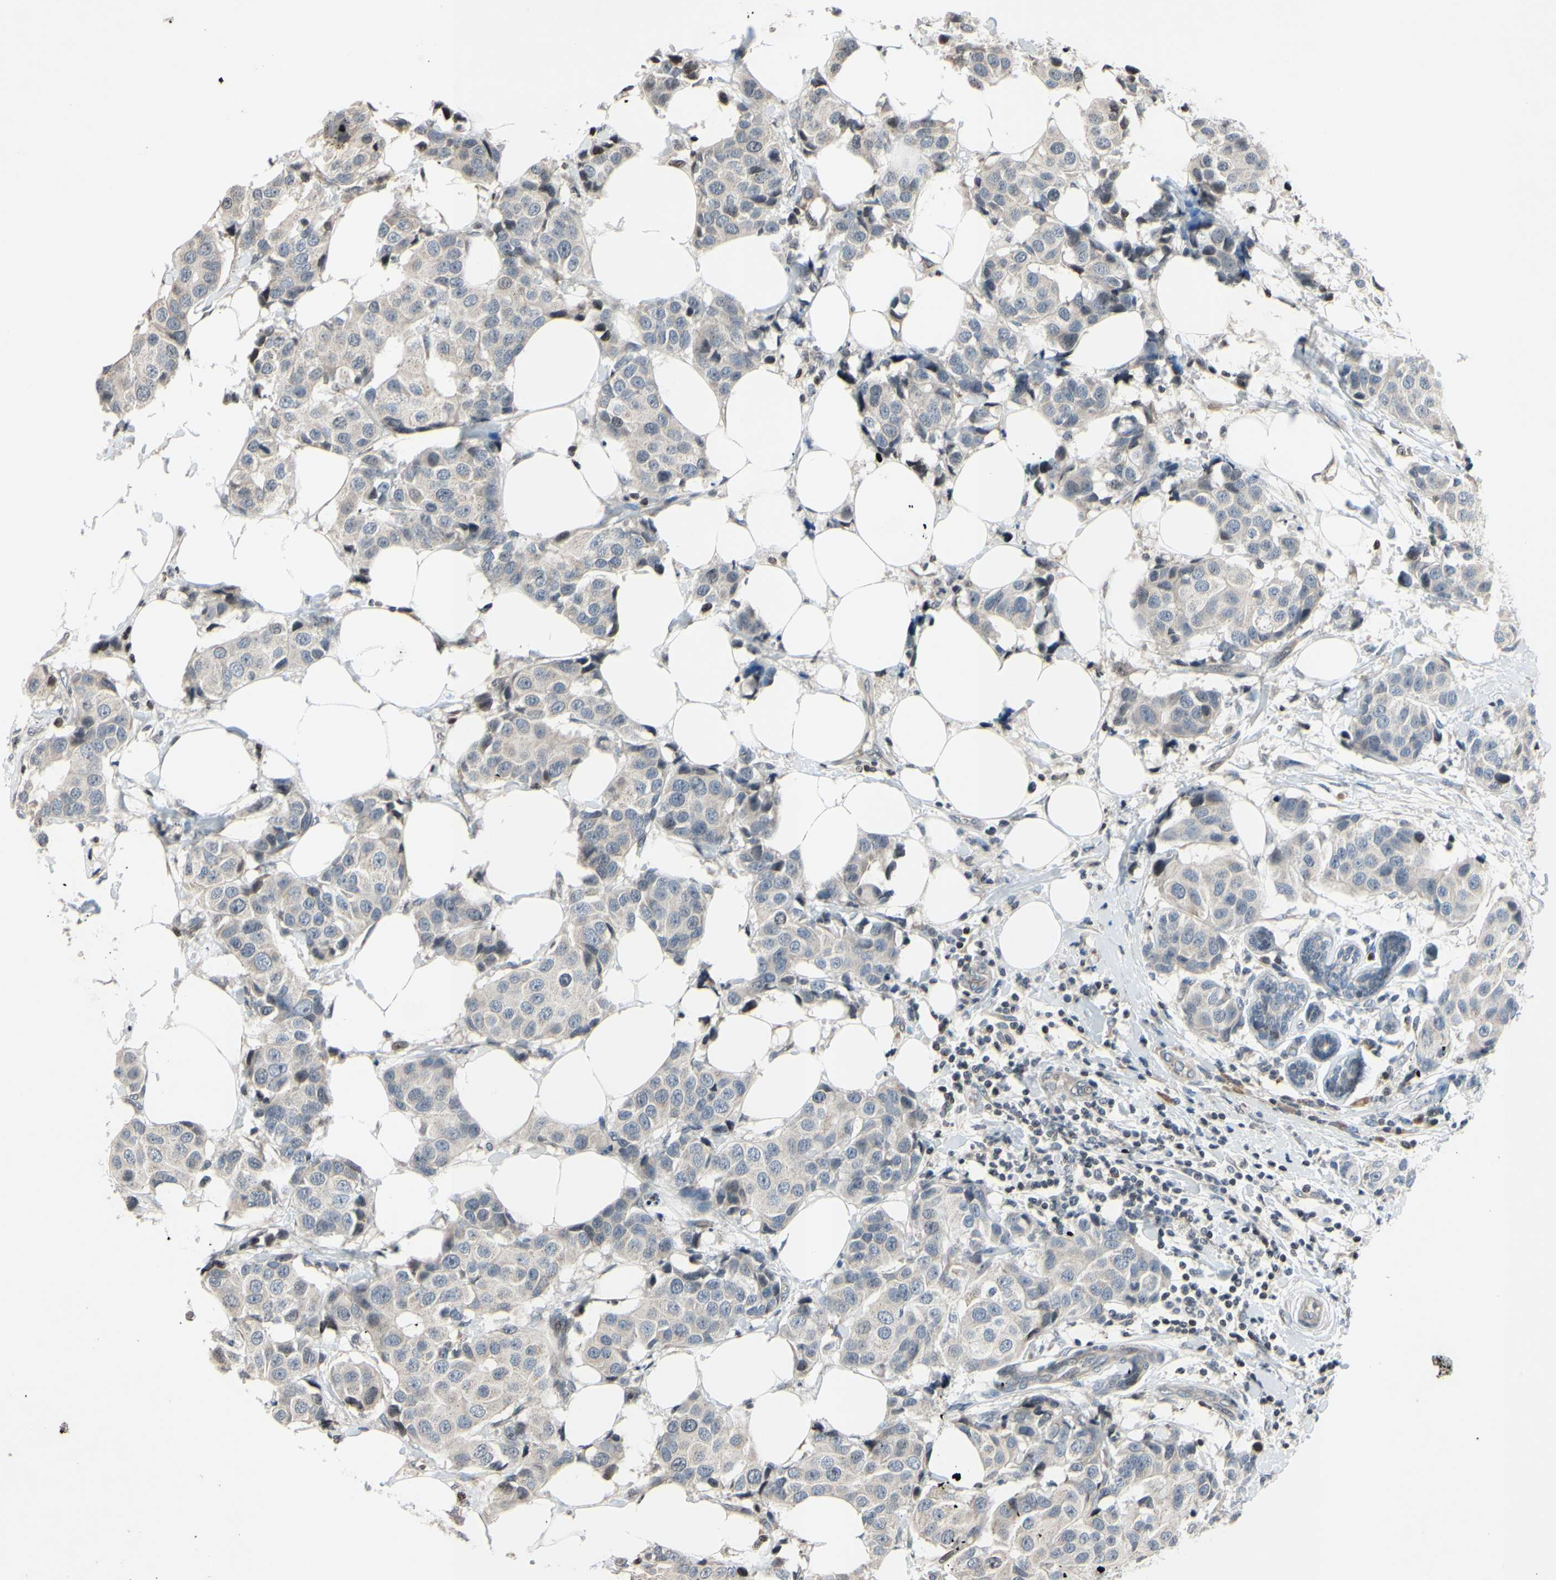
{"staining": {"intensity": "negative", "quantity": "none", "location": "none"}, "tissue": "breast cancer", "cell_type": "Tumor cells", "image_type": "cancer", "snomed": [{"axis": "morphology", "description": "Normal tissue, NOS"}, {"axis": "morphology", "description": "Duct carcinoma"}, {"axis": "topography", "description": "Breast"}], "caption": "A high-resolution micrograph shows immunohistochemistry staining of breast infiltrating ductal carcinoma, which exhibits no significant expression in tumor cells.", "gene": "ARG1", "patient": {"sex": "female", "age": 39}}